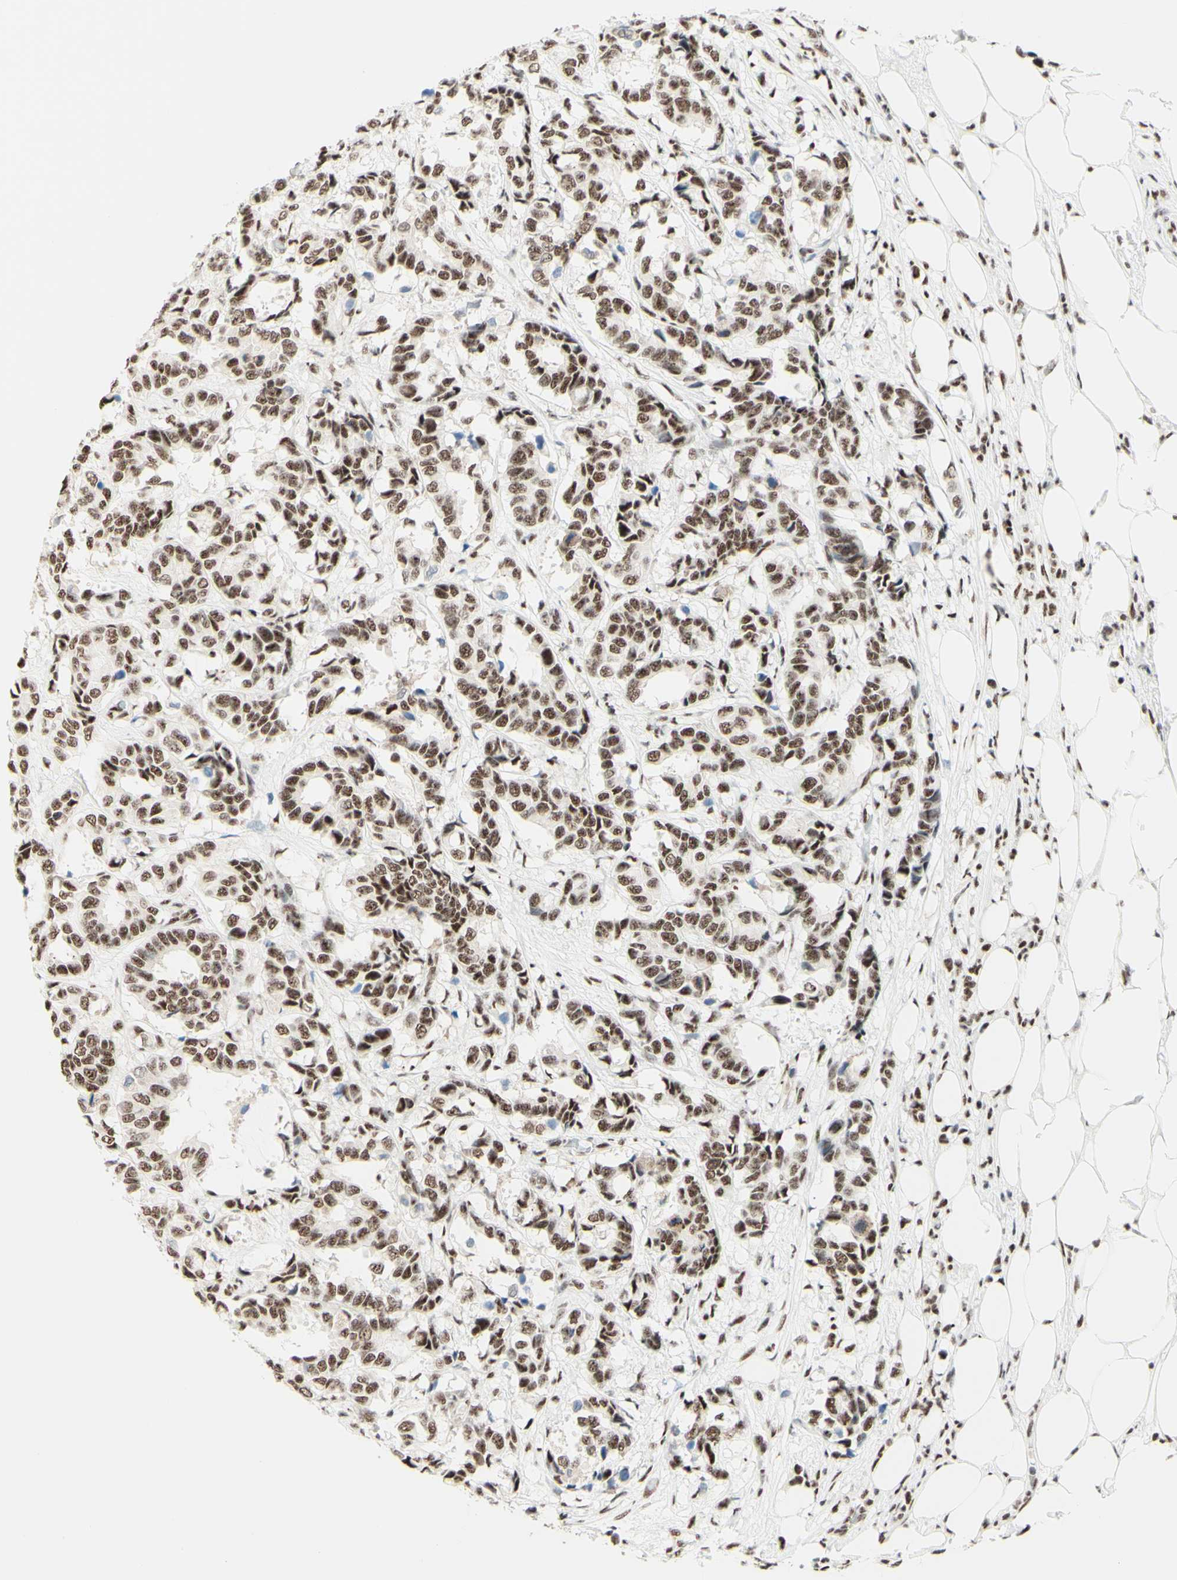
{"staining": {"intensity": "moderate", "quantity": ">75%", "location": "nuclear"}, "tissue": "breast cancer", "cell_type": "Tumor cells", "image_type": "cancer", "snomed": [{"axis": "morphology", "description": "Duct carcinoma"}, {"axis": "topography", "description": "Breast"}], "caption": "Immunohistochemical staining of breast cancer reveals moderate nuclear protein positivity in approximately >75% of tumor cells.", "gene": "WTAP", "patient": {"sex": "female", "age": 87}}